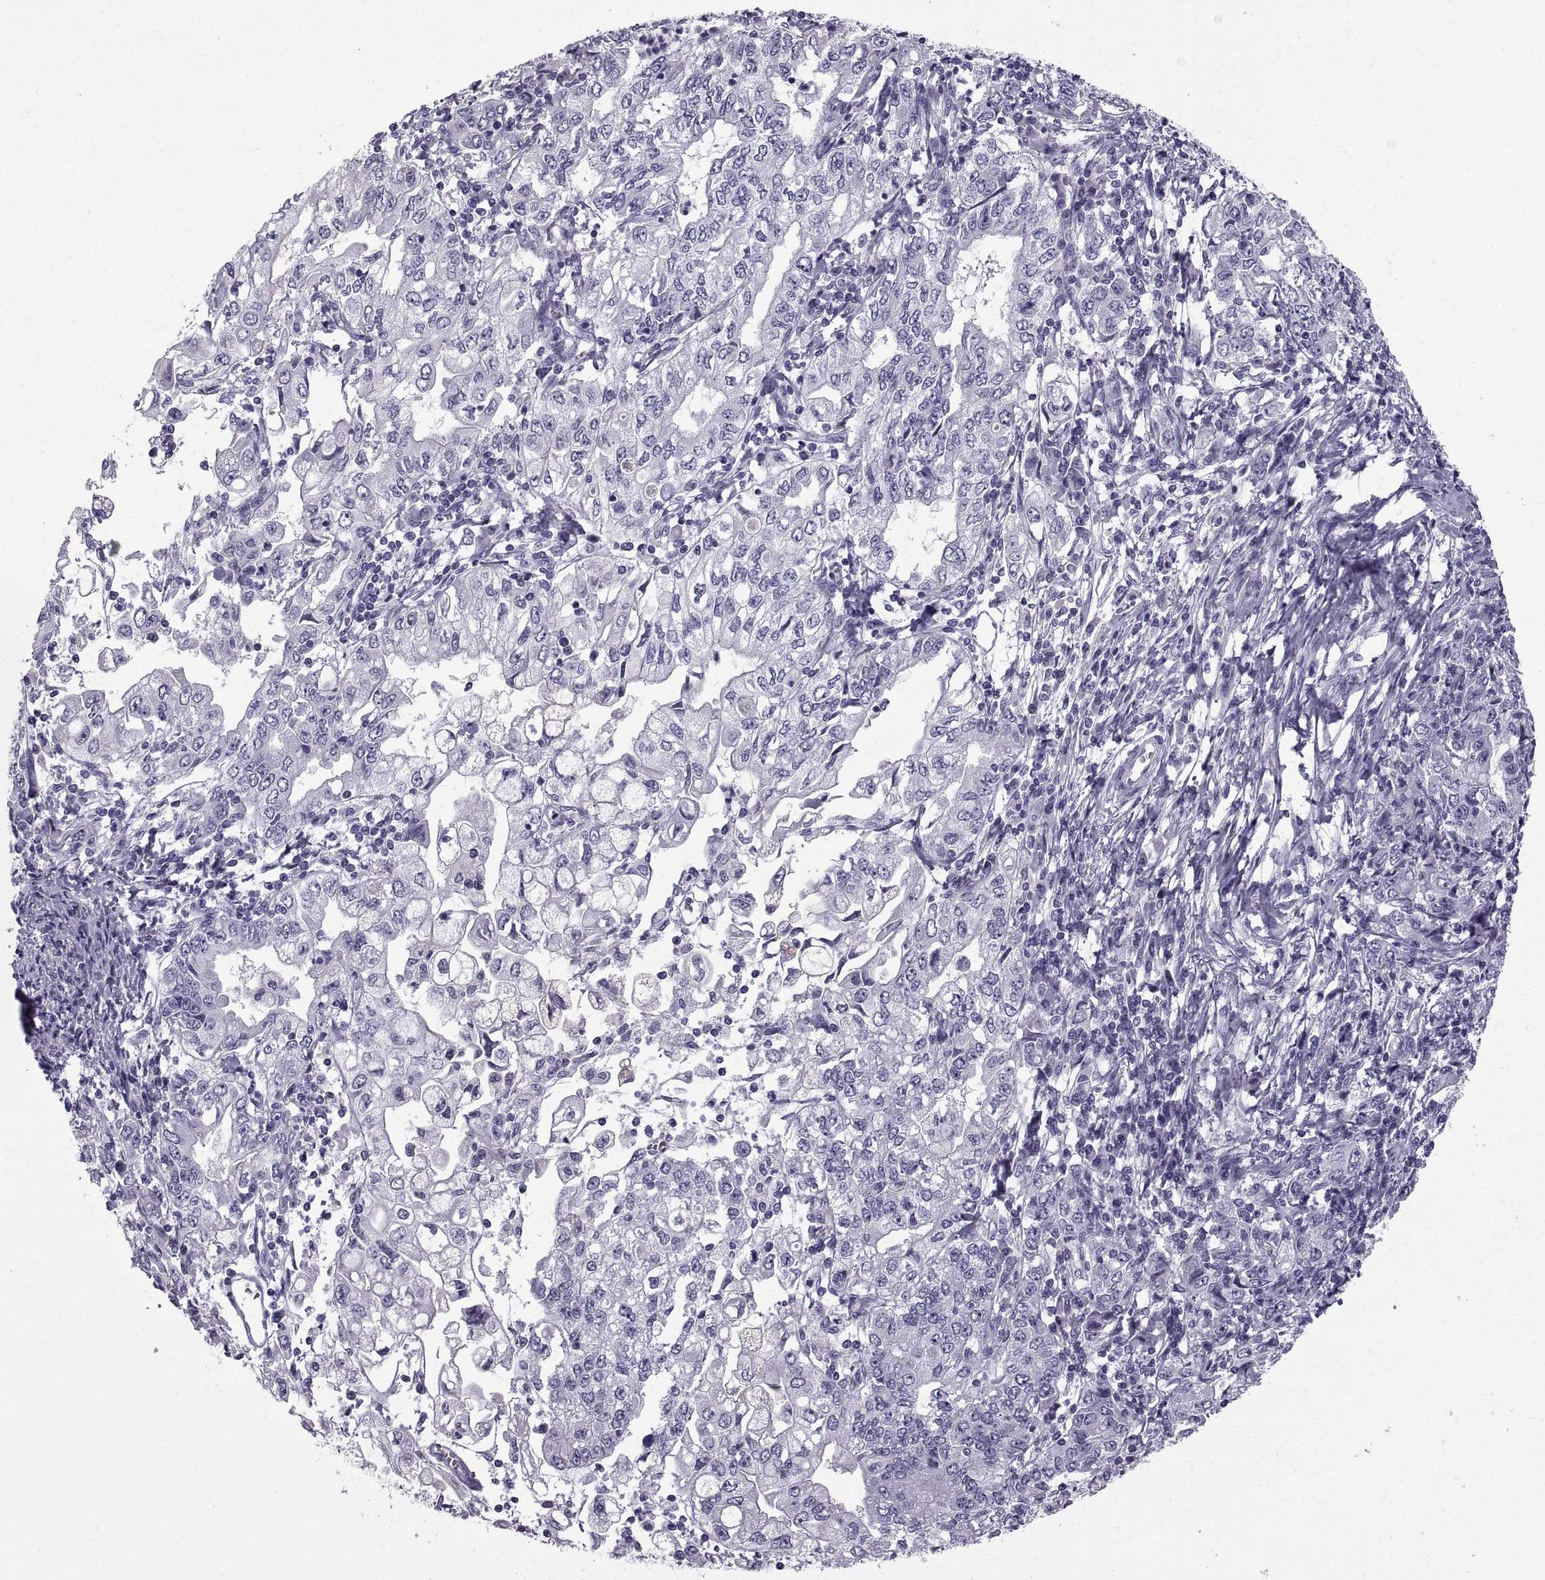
{"staining": {"intensity": "negative", "quantity": "none", "location": "none"}, "tissue": "stomach cancer", "cell_type": "Tumor cells", "image_type": "cancer", "snomed": [{"axis": "morphology", "description": "Adenocarcinoma, NOS"}, {"axis": "topography", "description": "Stomach, lower"}], "caption": "DAB immunohistochemical staining of stomach adenocarcinoma shows no significant positivity in tumor cells.", "gene": "WFDC8", "patient": {"sex": "female", "age": 72}}